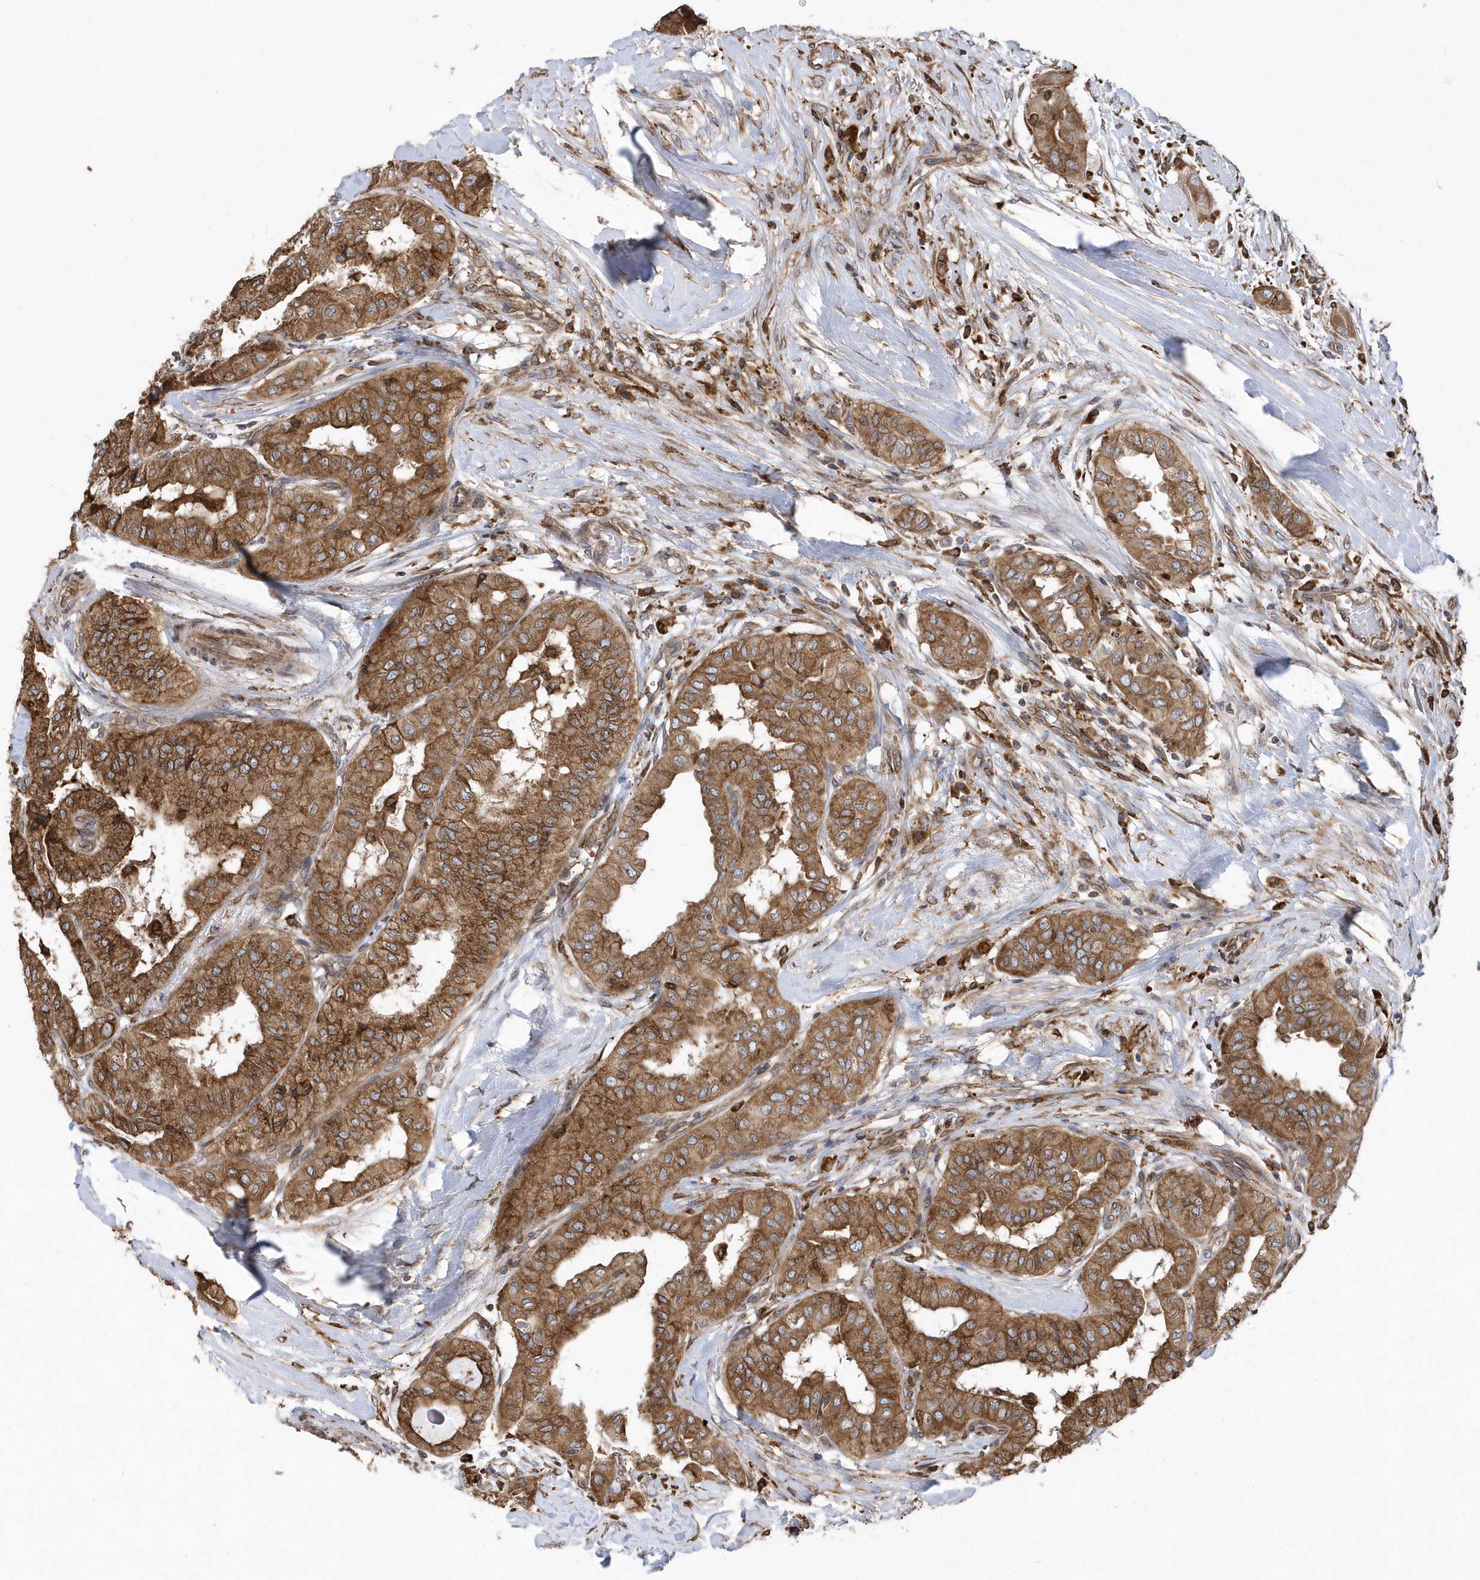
{"staining": {"intensity": "moderate", "quantity": ">75%", "location": "cytoplasmic/membranous"}, "tissue": "thyroid cancer", "cell_type": "Tumor cells", "image_type": "cancer", "snomed": [{"axis": "morphology", "description": "Papillary adenocarcinoma, NOS"}, {"axis": "topography", "description": "Thyroid gland"}], "caption": "Immunohistochemical staining of human thyroid cancer (papillary adenocarcinoma) demonstrates medium levels of moderate cytoplasmic/membranous expression in about >75% of tumor cells. The protein of interest is shown in brown color, while the nuclei are stained blue.", "gene": "VAMP7", "patient": {"sex": "female", "age": 59}}